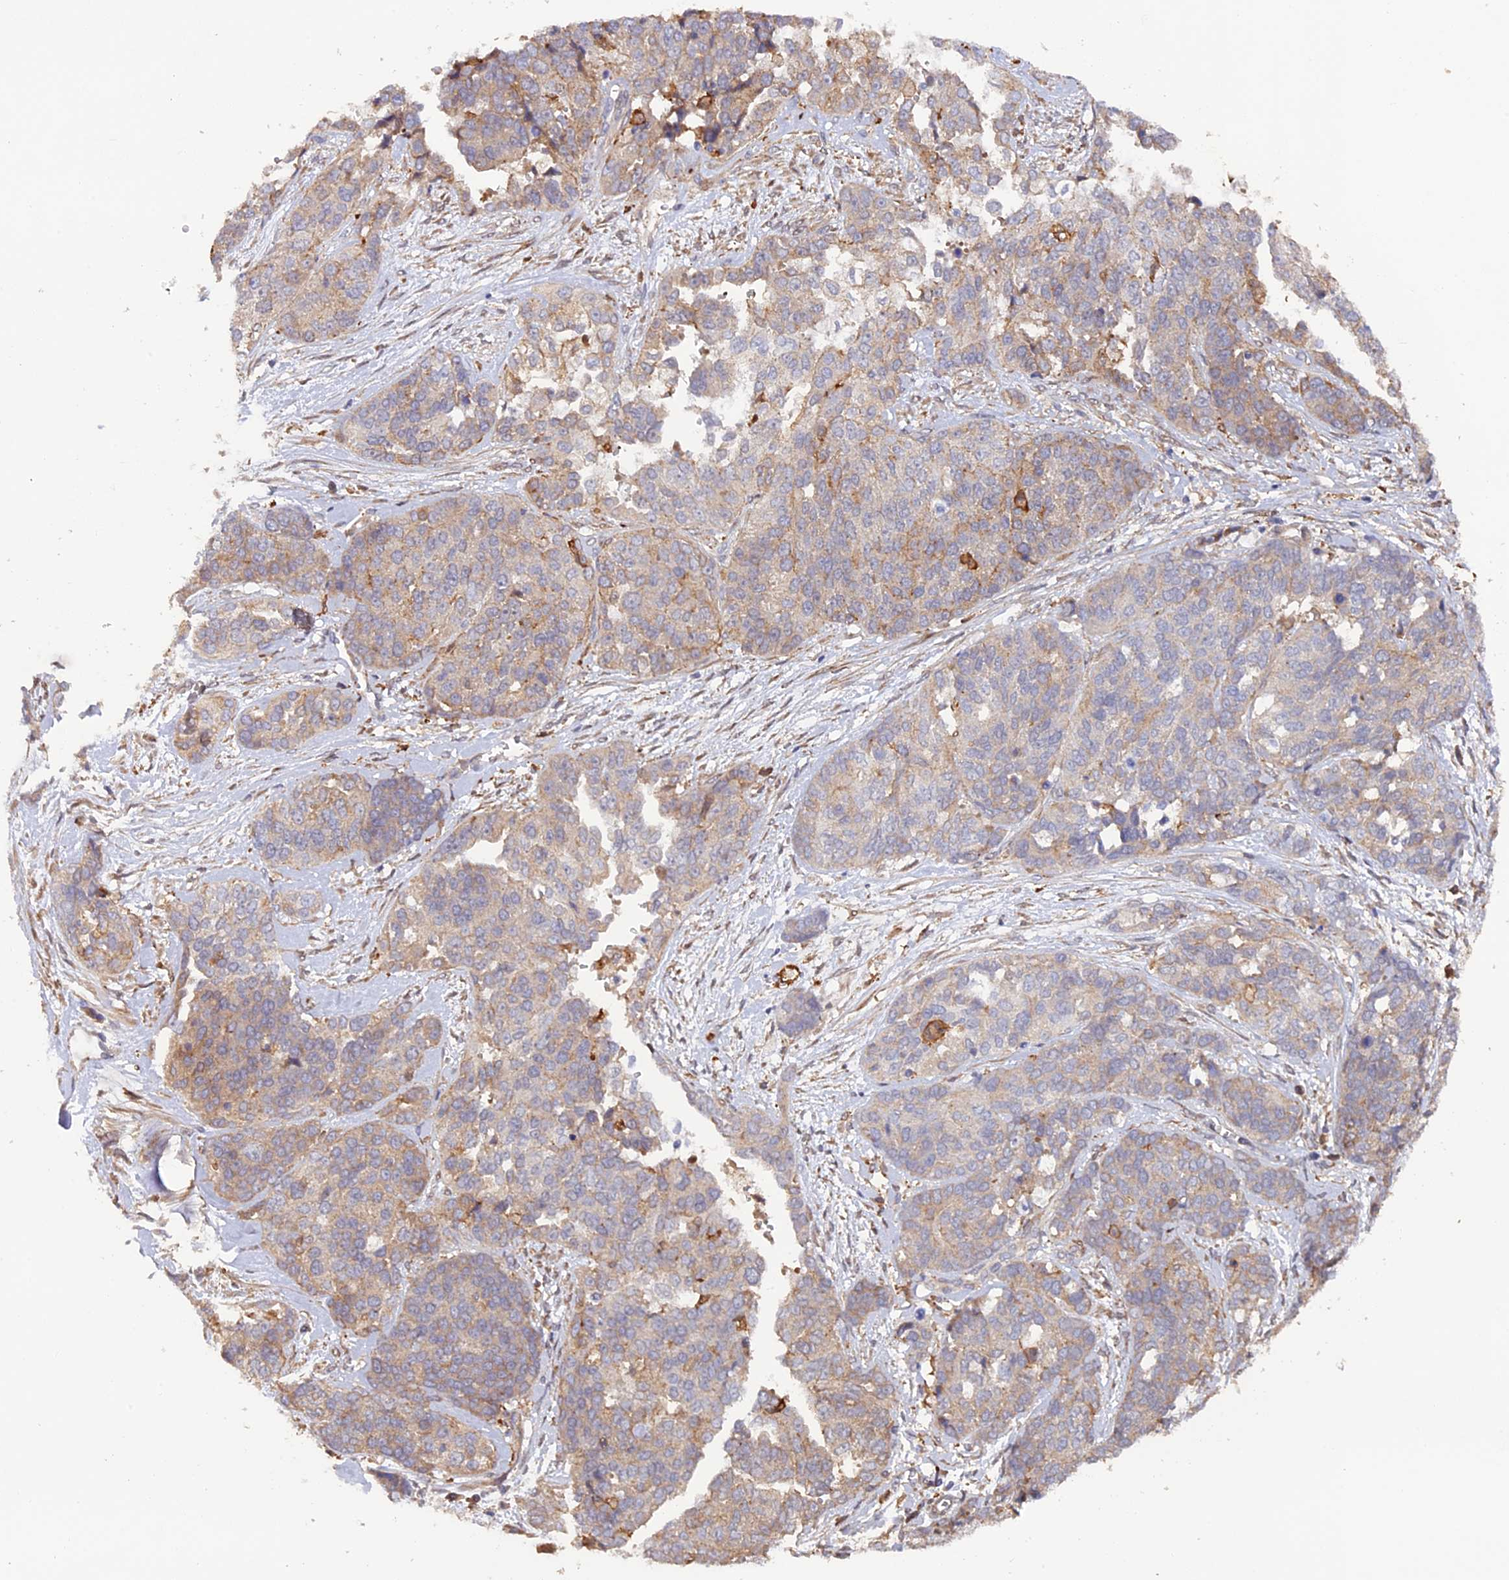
{"staining": {"intensity": "negative", "quantity": "none", "location": "none"}, "tissue": "ovarian cancer", "cell_type": "Tumor cells", "image_type": "cancer", "snomed": [{"axis": "morphology", "description": "Cystadenocarcinoma, serous, NOS"}, {"axis": "topography", "description": "Ovary"}], "caption": "Immunohistochemical staining of human serous cystadenocarcinoma (ovarian) displays no significant expression in tumor cells. The staining is performed using DAB brown chromogen with nuclei counter-stained in using hematoxylin.", "gene": "FERMT1", "patient": {"sex": "female", "age": 44}}